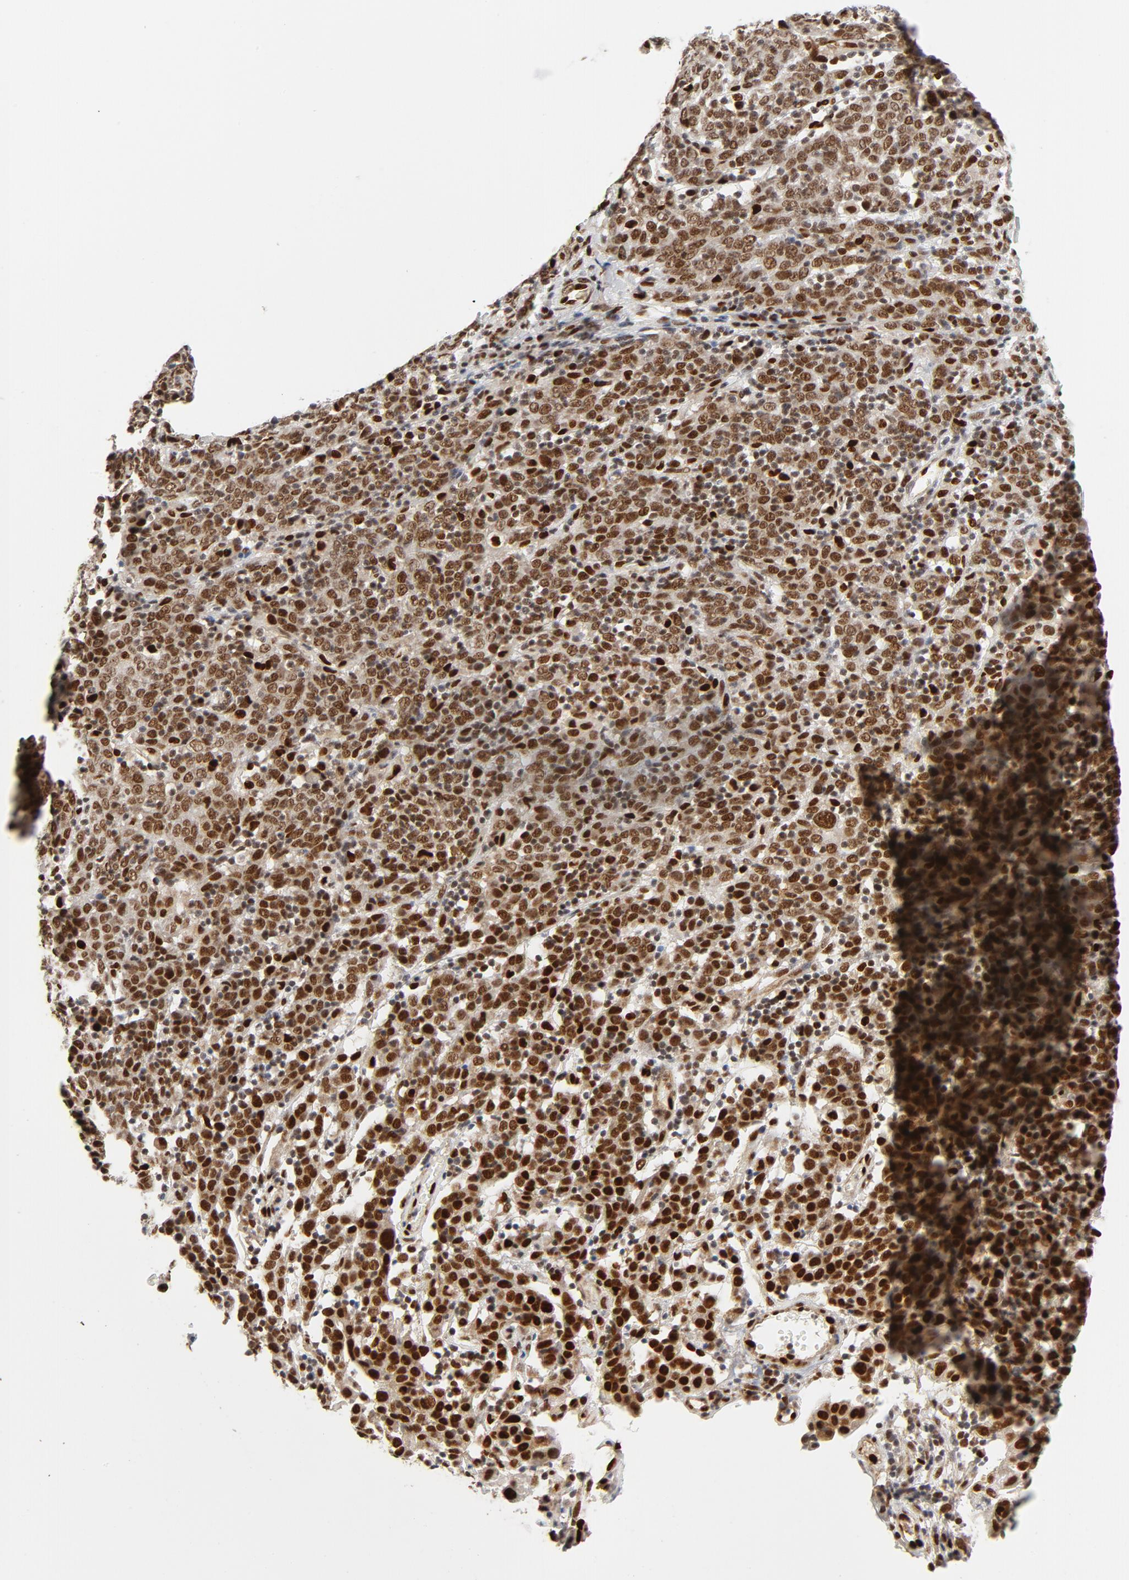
{"staining": {"intensity": "moderate", "quantity": ">75%", "location": "nuclear"}, "tissue": "cervical cancer", "cell_type": "Tumor cells", "image_type": "cancer", "snomed": [{"axis": "morphology", "description": "Normal tissue, NOS"}, {"axis": "morphology", "description": "Squamous cell carcinoma, NOS"}, {"axis": "topography", "description": "Cervix"}], "caption": "IHC (DAB) staining of cervical cancer demonstrates moderate nuclear protein expression in approximately >75% of tumor cells.", "gene": "MEF2A", "patient": {"sex": "female", "age": 67}}